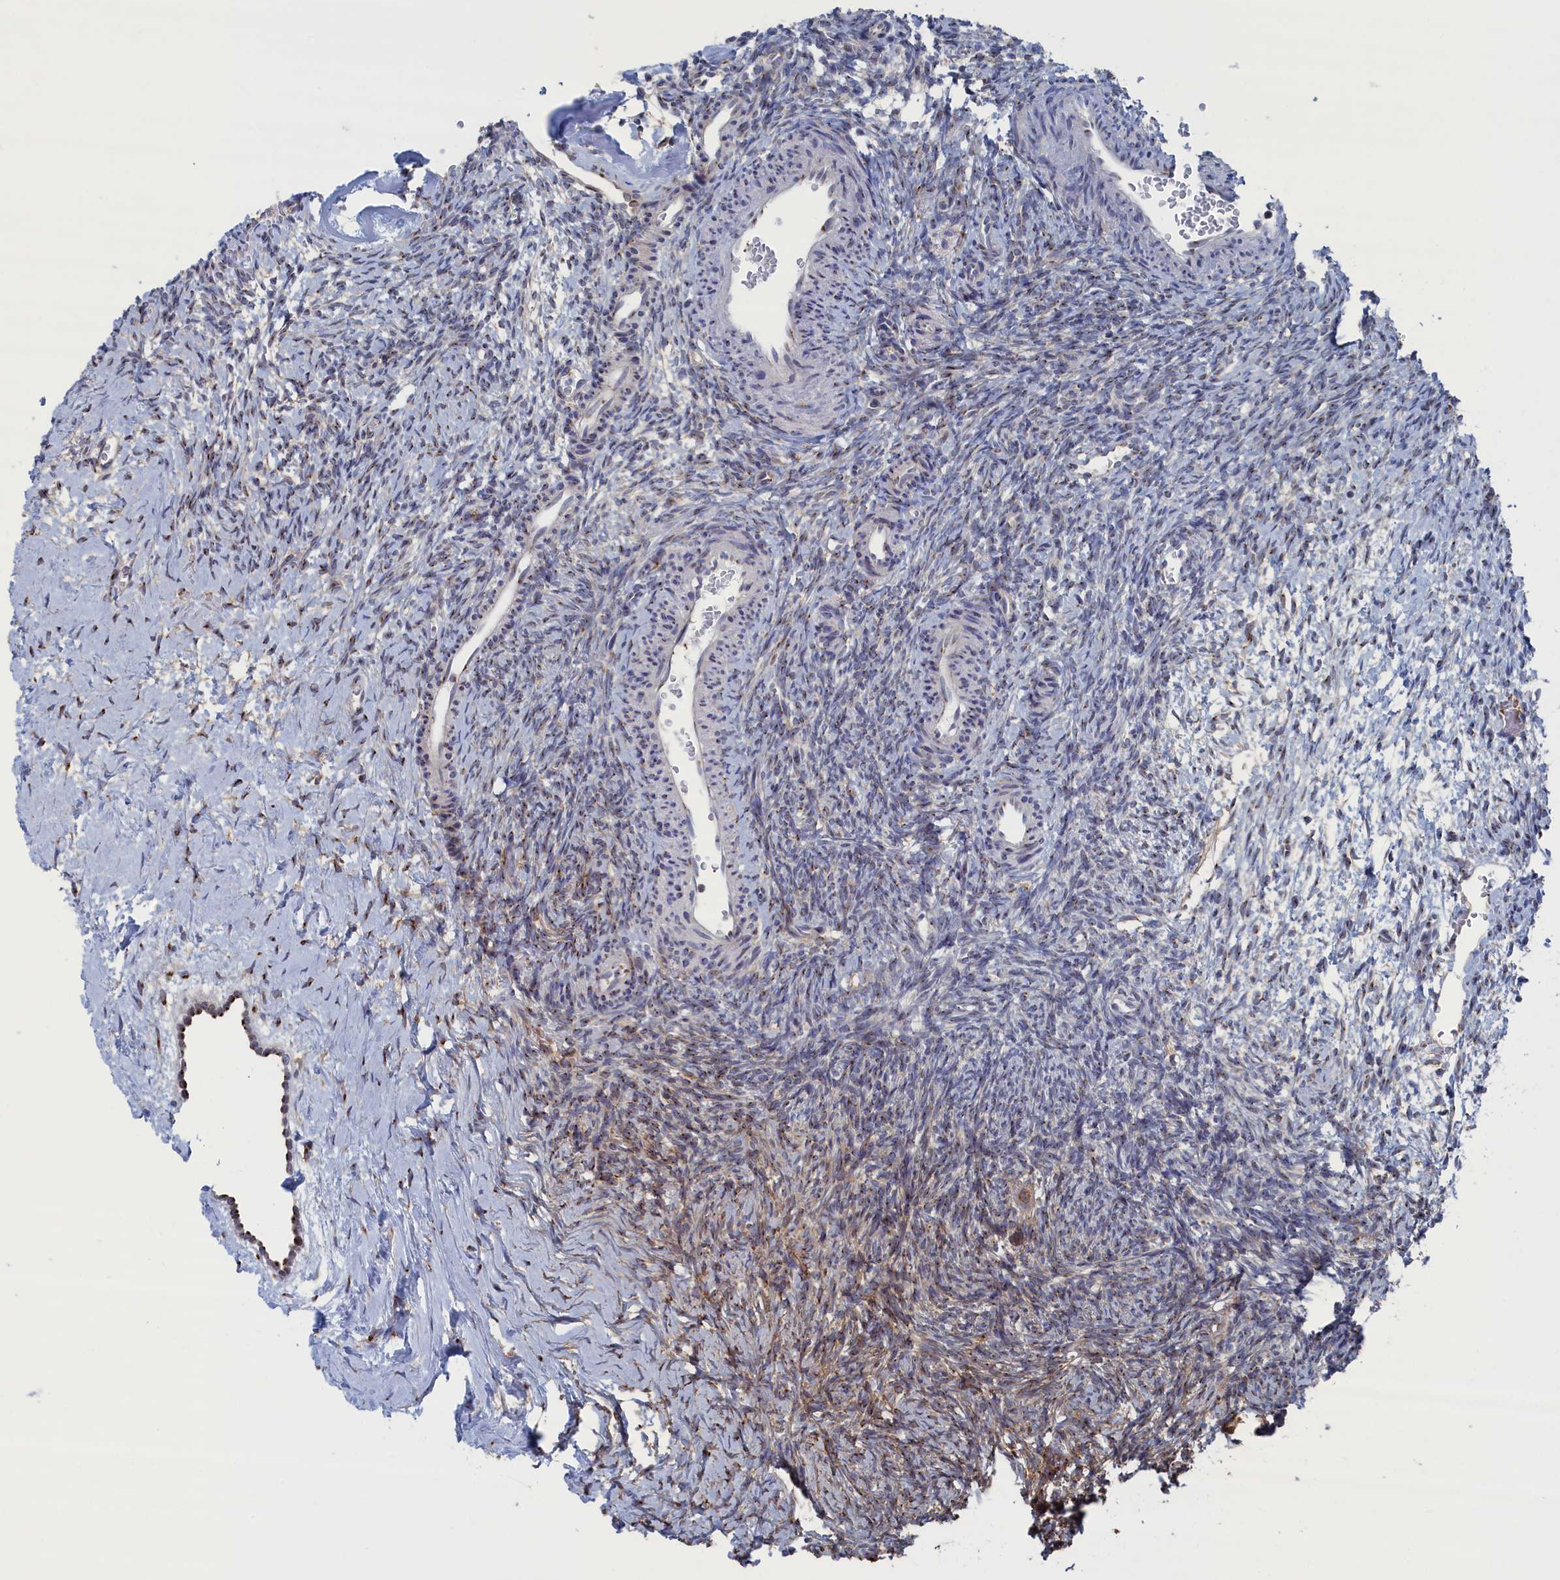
{"staining": {"intensity": "moderate", "quantity": "<25%", "location": "cytoplasmic/membranous"}, "tissue": "ovary", "cell_type": "Ovarian stroma cells", "image_type": "normal", "snomed": [{"axis": "morphology", "description": "Normal tissue, NOS"}, {"axis": "topography", "description": "Ovary"}], "caption": "High-magnification brightfield microscopy of benign ovary stained with DAB (brown) and counterstained with hematoxylin (blue). ovarian stroma cells exhibit moderate cytoplasmic/membranous staining is present in about<25% of cells.", "gene": "IRX1", "patient": {"sex": "female", "age": 39}}